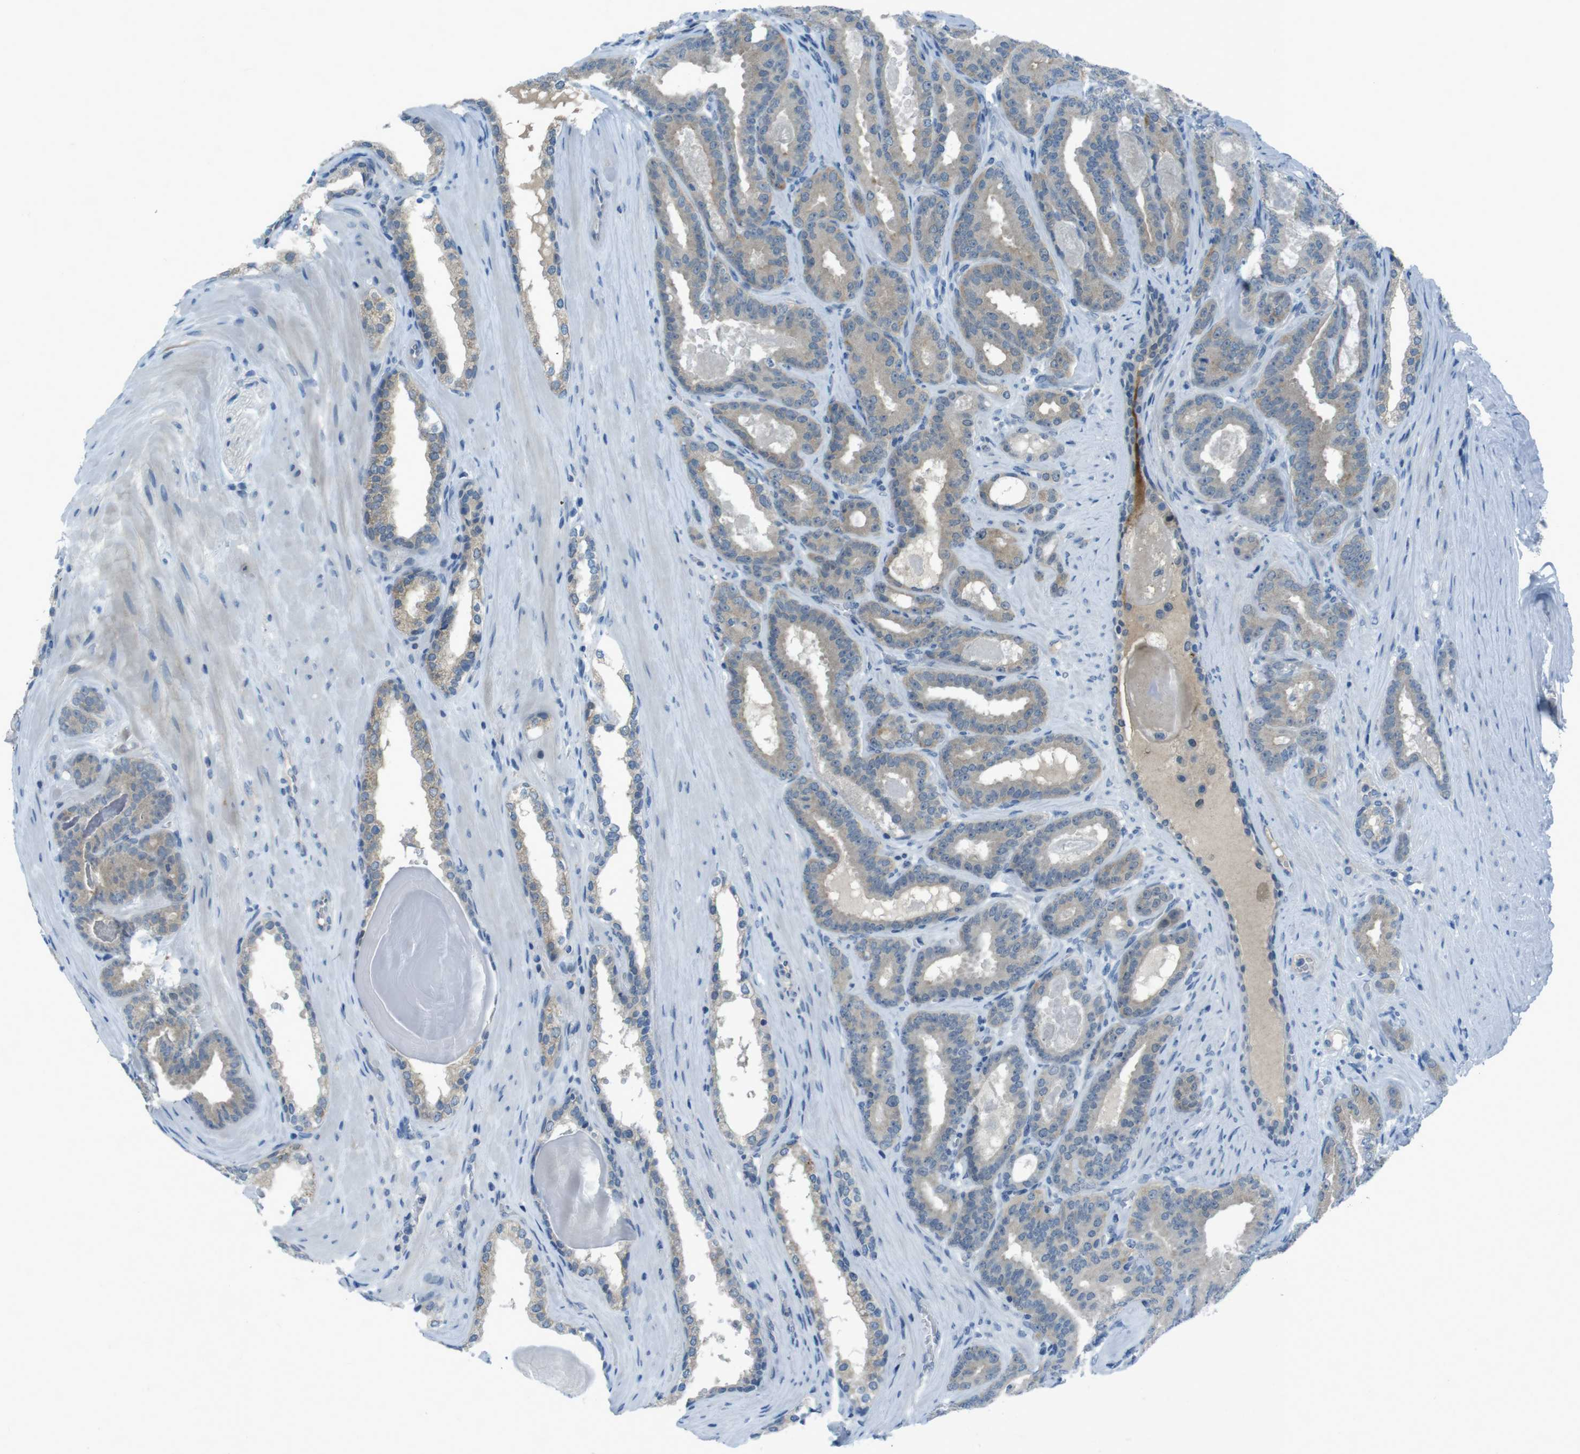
{"staining": {"intensity": "moderate", "quantity": "<25%", "location": "cytoplasmic/membranous"}, "tissue": "prostate cancer", "cell_type": "Tumor cells", "image_type": "cancer", "snomed": [{"axis": "morphology", "description": "Adenocarcinoma, High grade"}, {"axis": "topography", "description": "Prostate"}], "caption": "A high-resolution histopathology image shows immunohistochemistry staining of prostate cancer, which shows moderate cytoplasmic/membranous positivity in approximately <25% of tumor cells. Using DAB (brown) and hematoxylin (blue) stains, captured at high magnification using brightfield microscopy.", "gene": "ZDHHC20", "patient": {"sex": "male", "age": 60}}